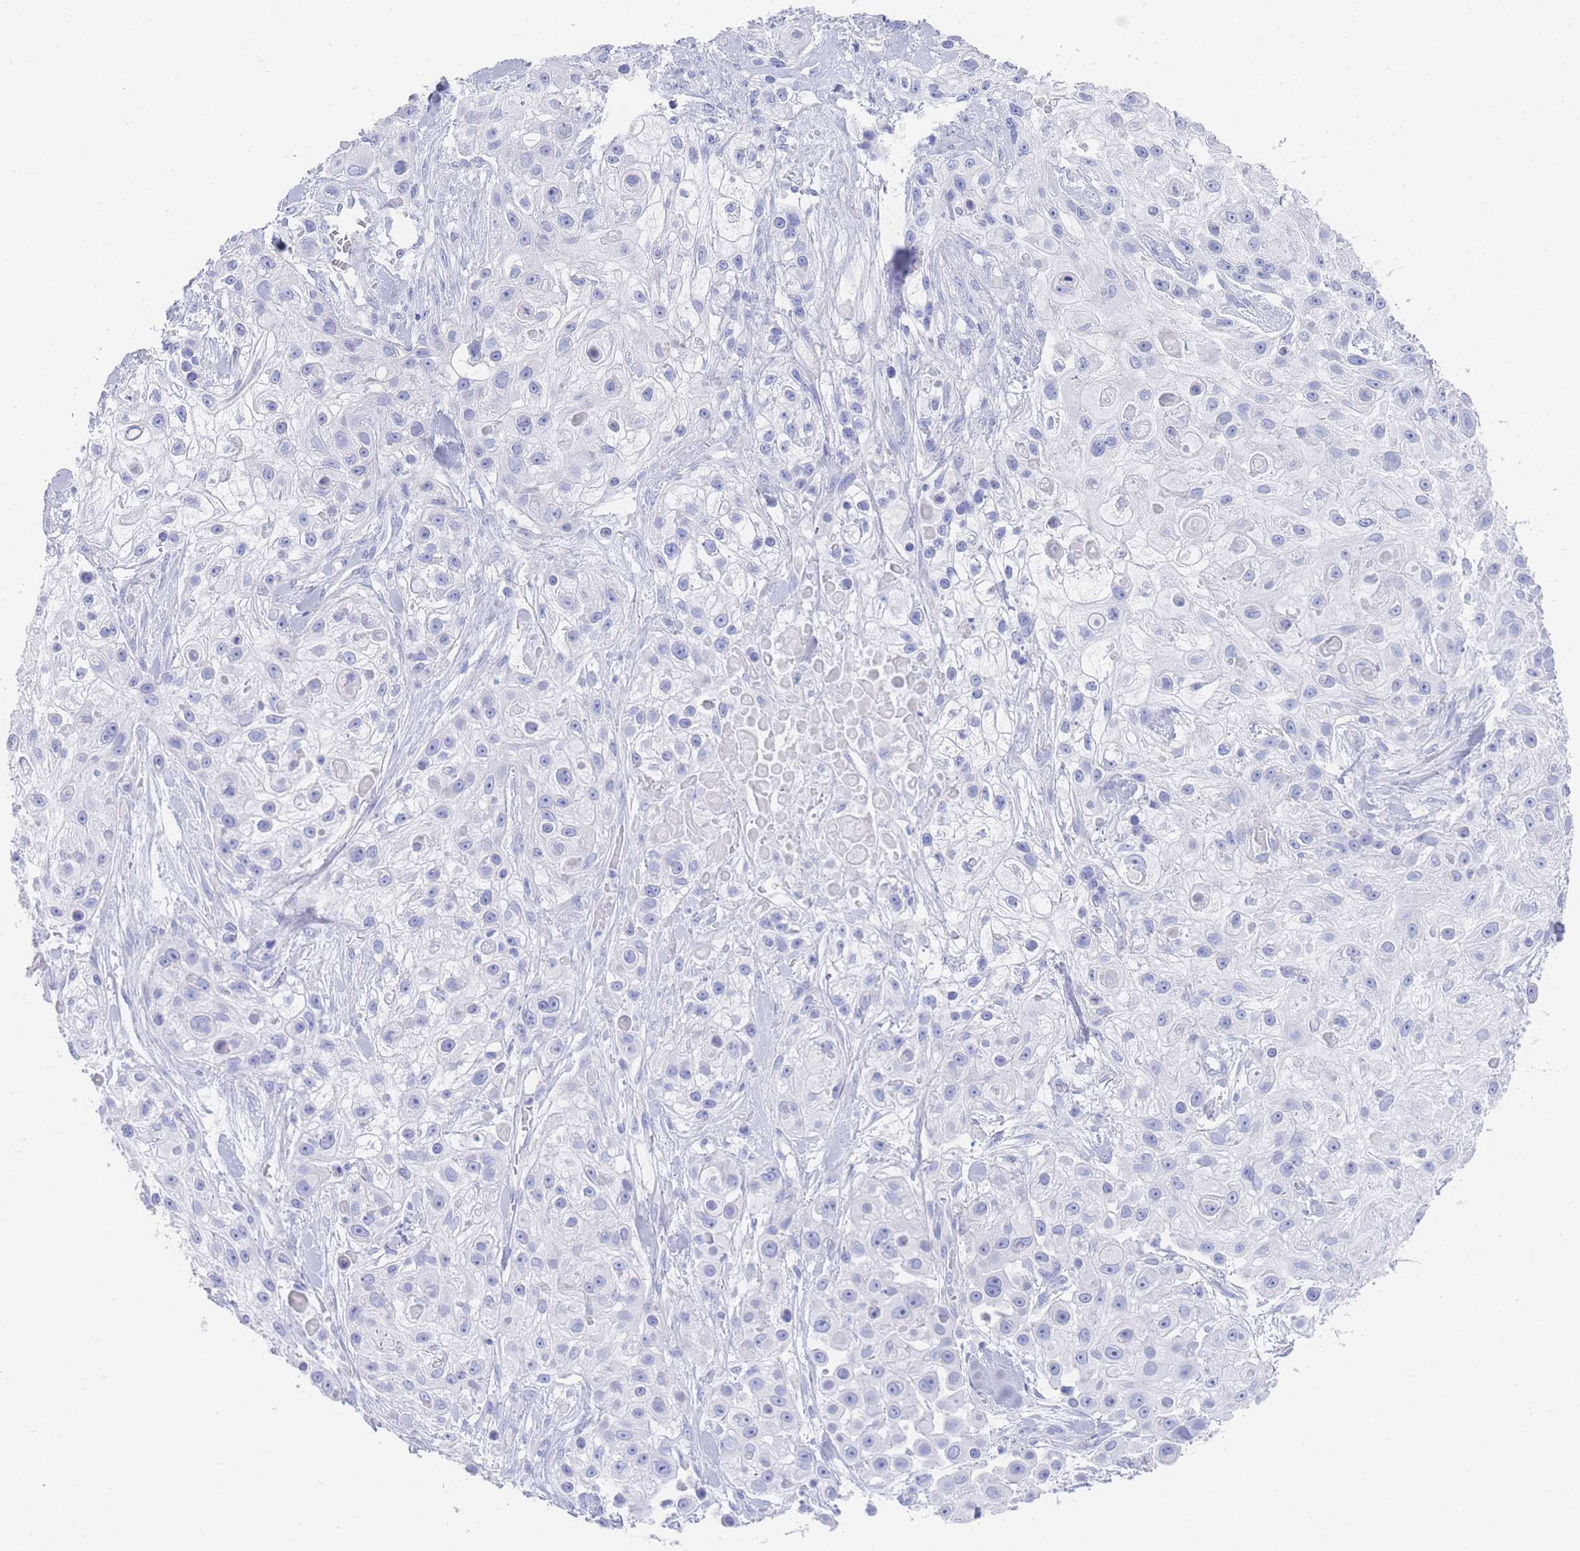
{"staining": {"intensity": "negative", "quantity": "none", "location": "none"}, "tissue": "skin cancer", "cell_type": "Tumor cells", "image_type": "cancer", "snomed": [{"axis": "morphology", "description": "Squamous cell carcinoma, NOS"}, {"axis": "topography", "description": "Skin"}], "caption": "Tumor cells are negative for protein expression in human squamous cell carcinoma (skin).", "gene": "LRRC37A", "patient": {"sex": "male", "age": 67}}